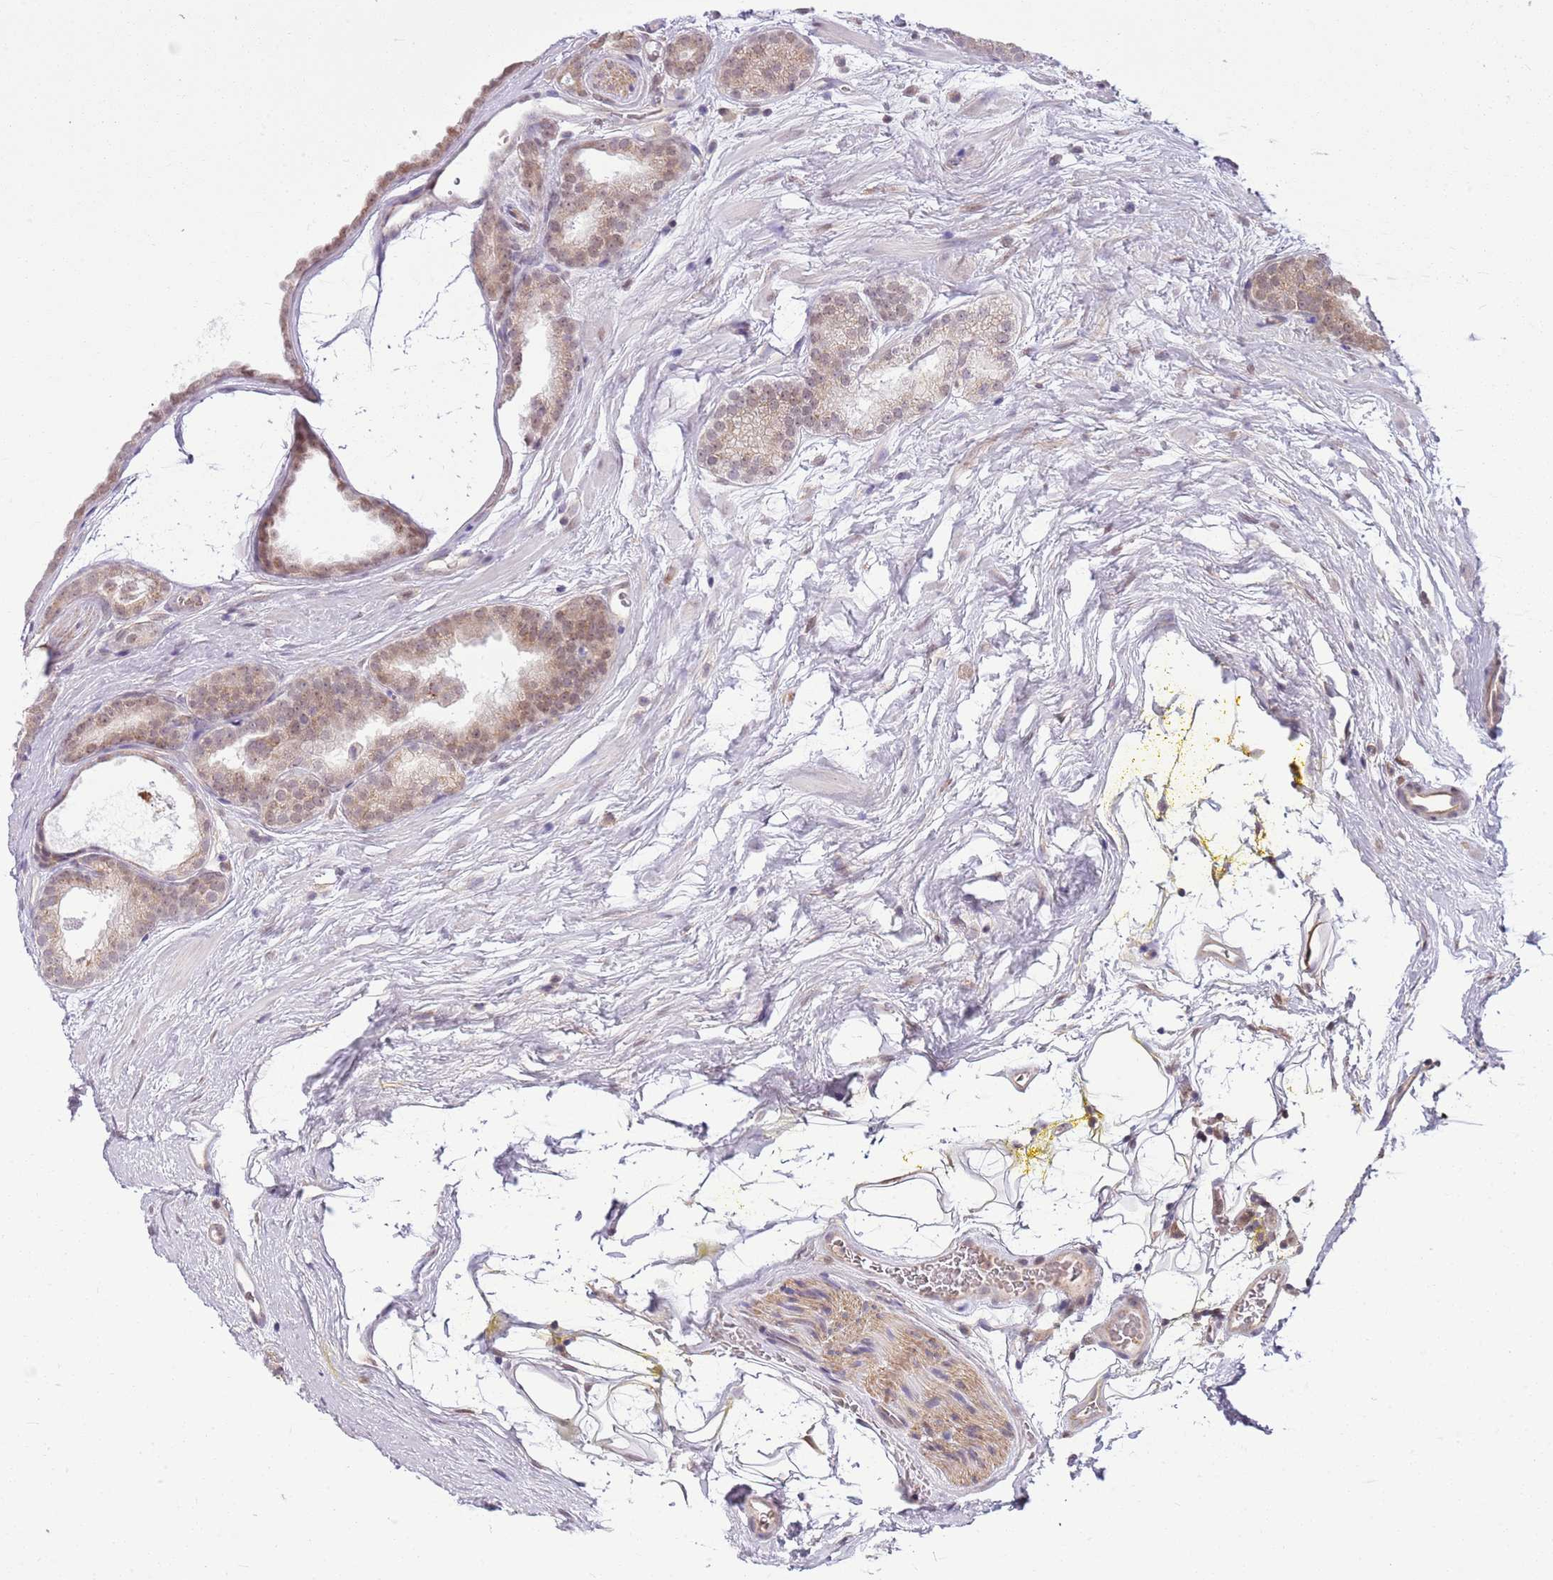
{"staining": {"intensity": "weak", "quantity": ">75%", "location": "cytoplasmic/membranous,nuclear"}, "tissue": "prostate cancer", "cell_type": "Tumor cells", "image_type": "cancer", "snomed": [{"axis": "morphology", "description": "Adenocarcinoma, High grade"}, {"axis": "topography", "description": "Prostate"}], "caption": "Immunohistochemical staining of human prostate cancer demonstrates low levels of weak cytoplasmic/membranous and nuclear protein expression in approximately >75% of tumor cells.", "gene": "DHX32", "patient": {"sex": "male", "age": 72}}